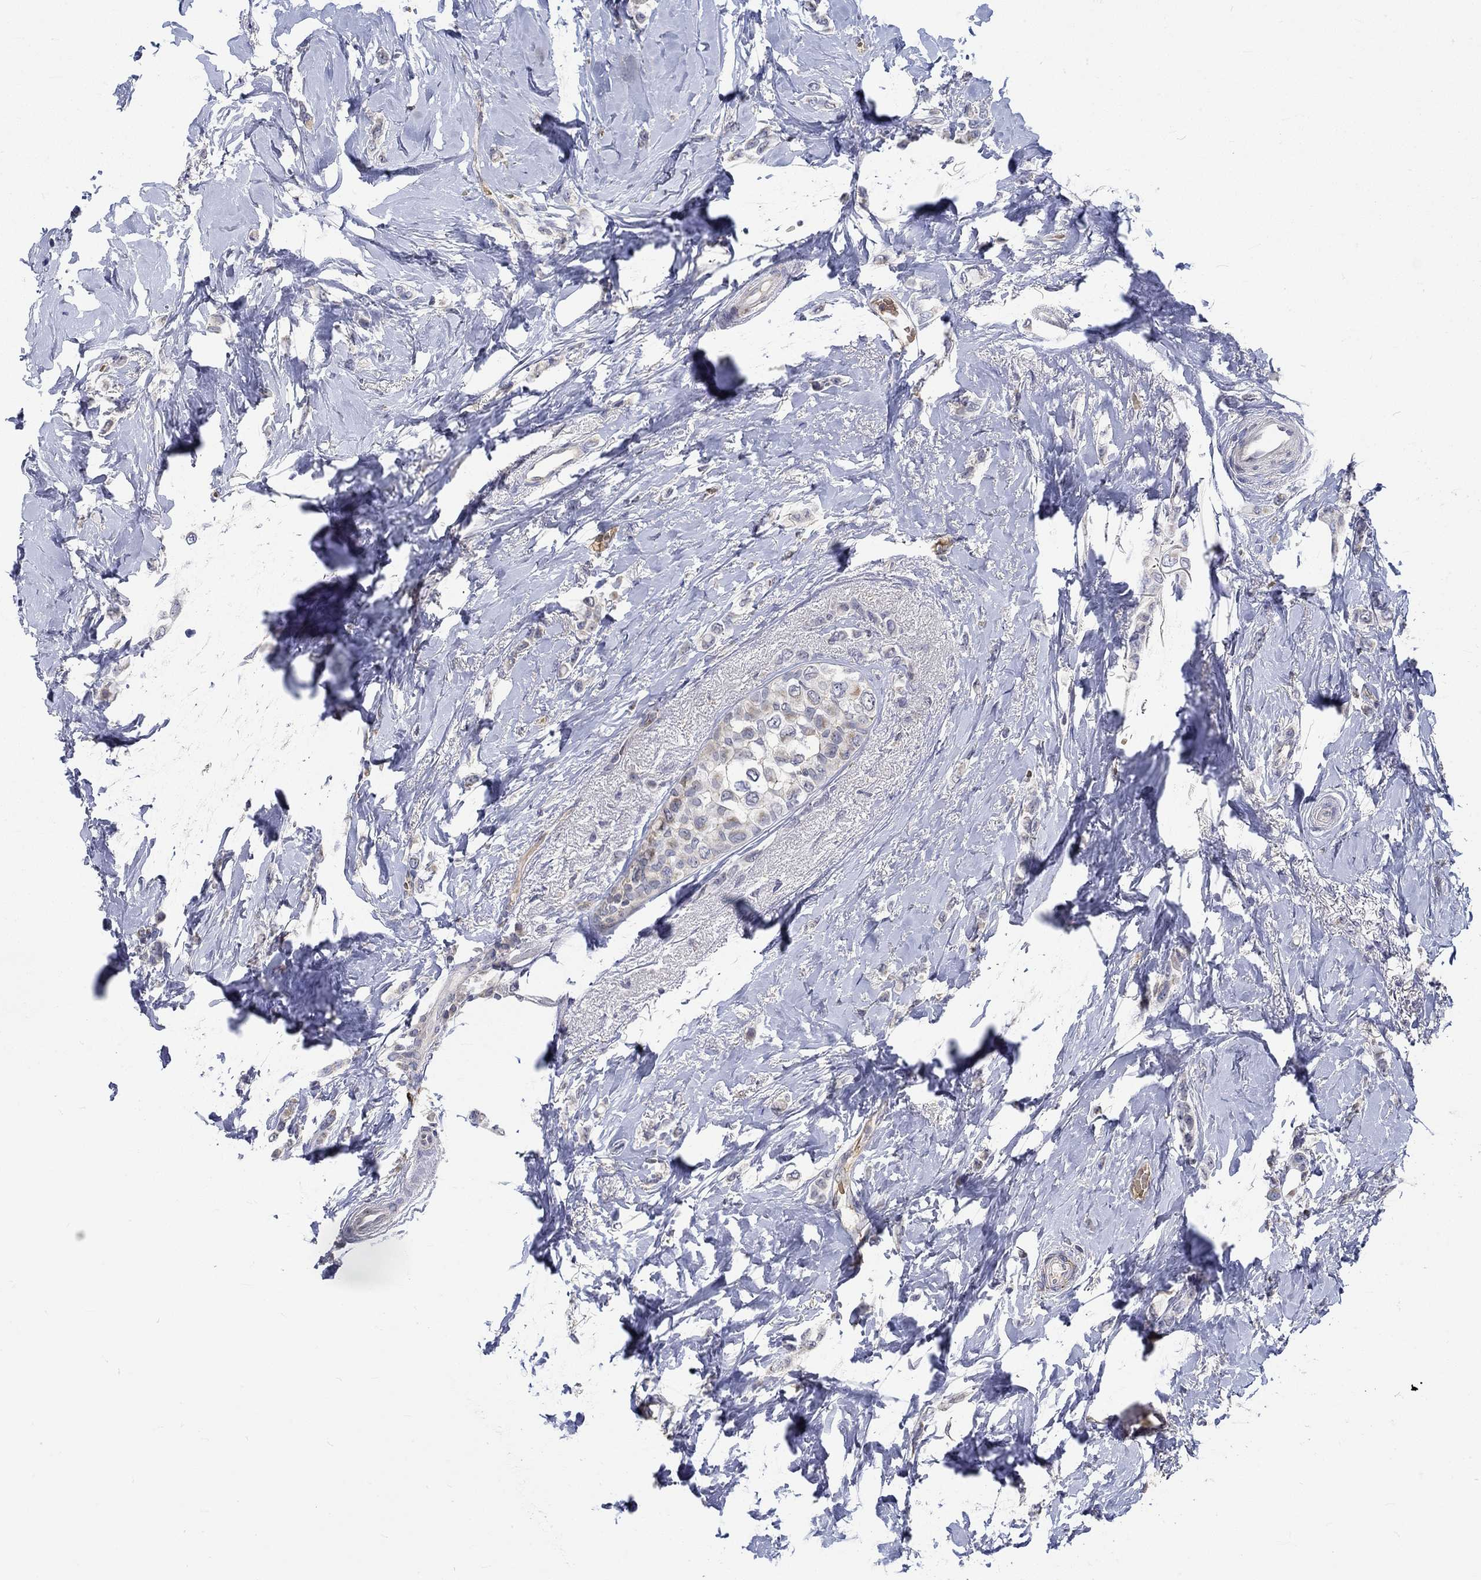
{"staining": {"intensity": "moderate", "quantity": "<25%", "location": "cytoplasmic/membranous"}, "tissue": "breast cancer", "cell_type": "Tumor cells", "image_type": "cancer", "snomed": [{"axis": "morphology", "description": "Lobular carcinoma"}, {"axis": "topography", "description": "Breast"}], "caption": "Immunohistochemical staining of human breast cancer (lobular carcinoma) reveals moderate cytoplasmic/membranous protein expression in about <25% of tumor cells. The protein of interest is shown in brown color, while the nuclei are stained blue.", "gene": "WASF1", "patient": {"sex": "female", "age": 66}}